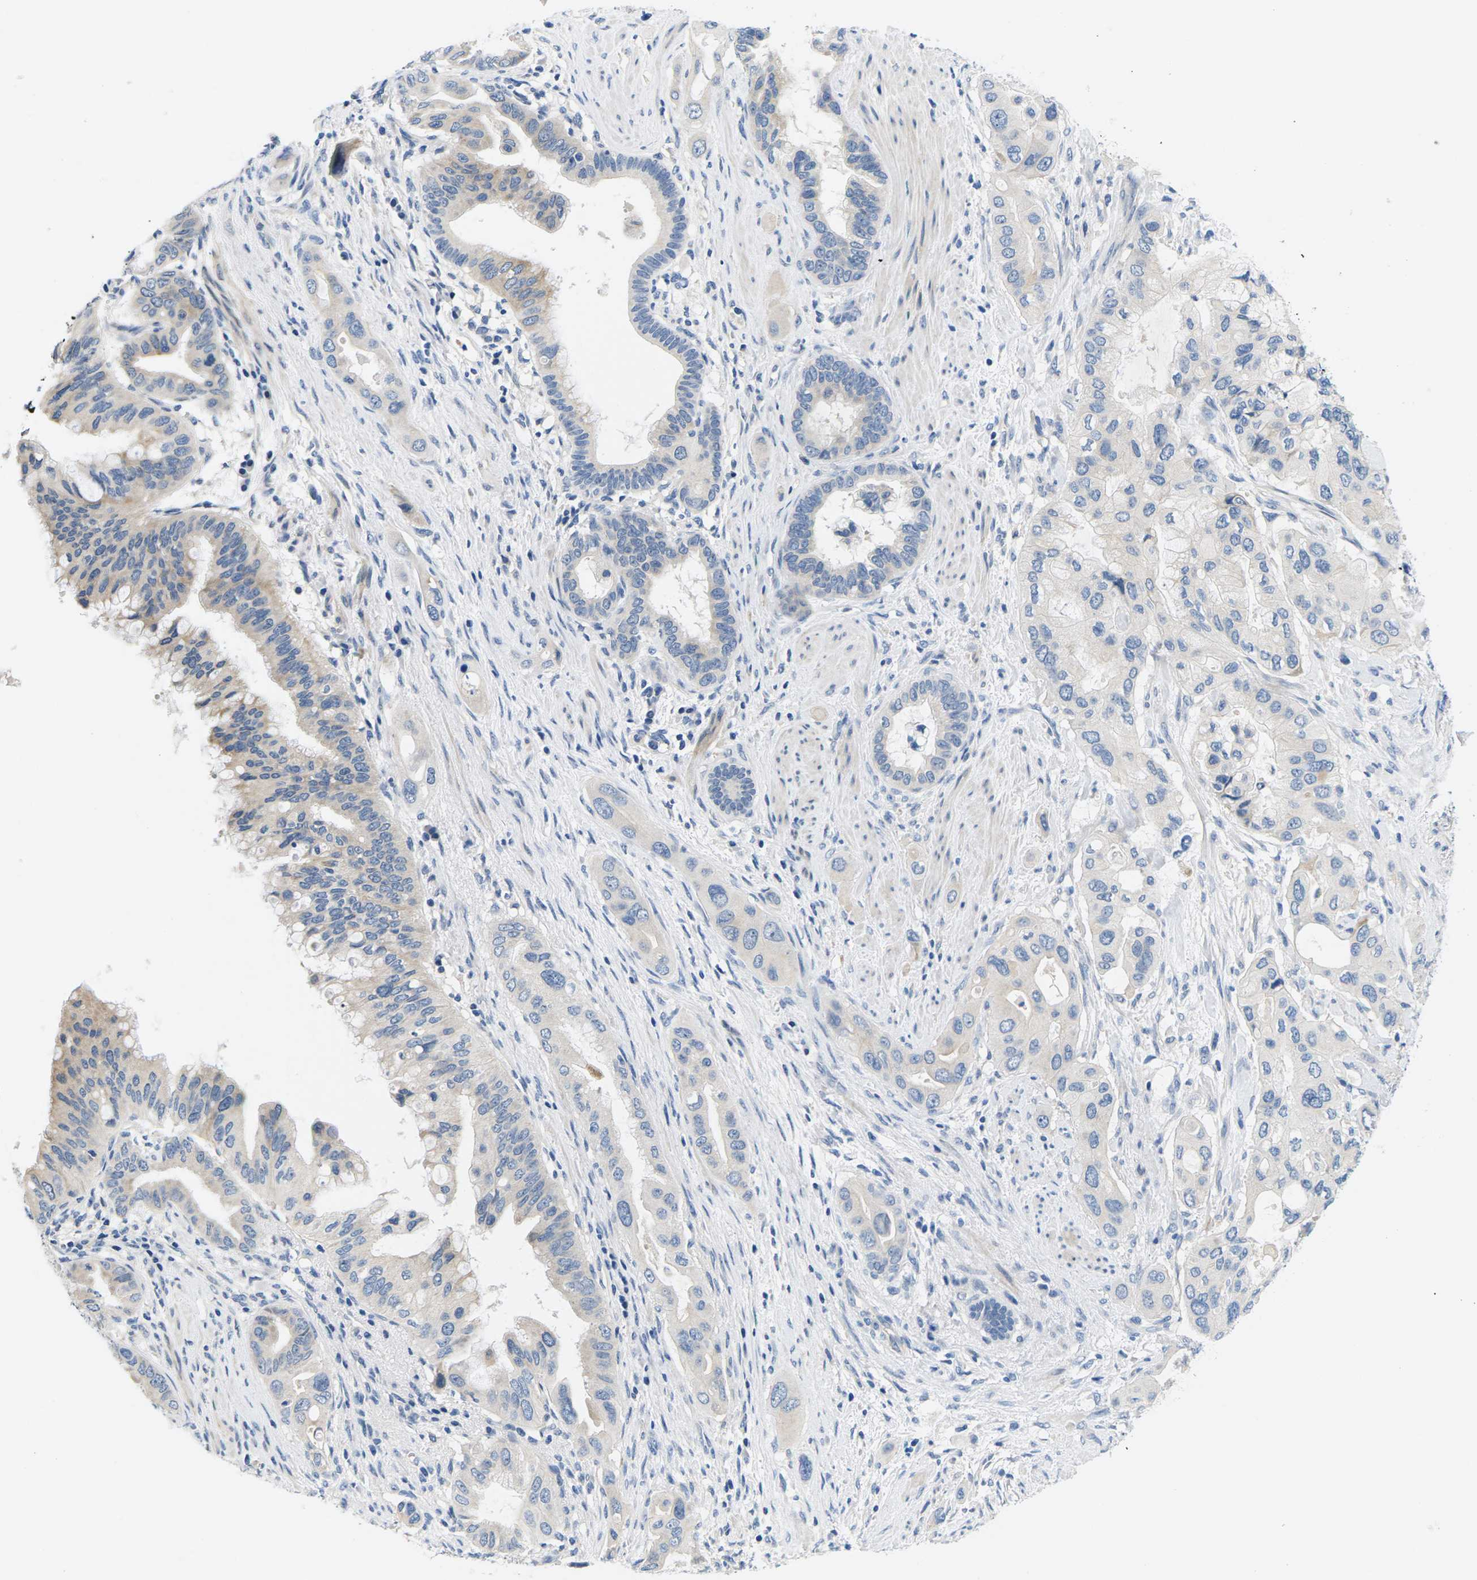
{"staining": {"intensity": "weak", "quantity": "<25%", "location": "cytoplasmic/membranous"}, "tissue": "pancreatic cancer", "cell_type": "Tumor cells", "image_type": "cancer", "snomed": [{"axis": "morphology", "description": "Adenocarcinoma, NOS"}, {"axis": "topography", "description": "Pancreas"}], "caption": "The immunohistochemistry image has no significant staining in tumor cells of adenocarcinoma (pancreatic) tissue.", "gene": "TSPAN2", "patient": {"sex": "female", "age": 56}}